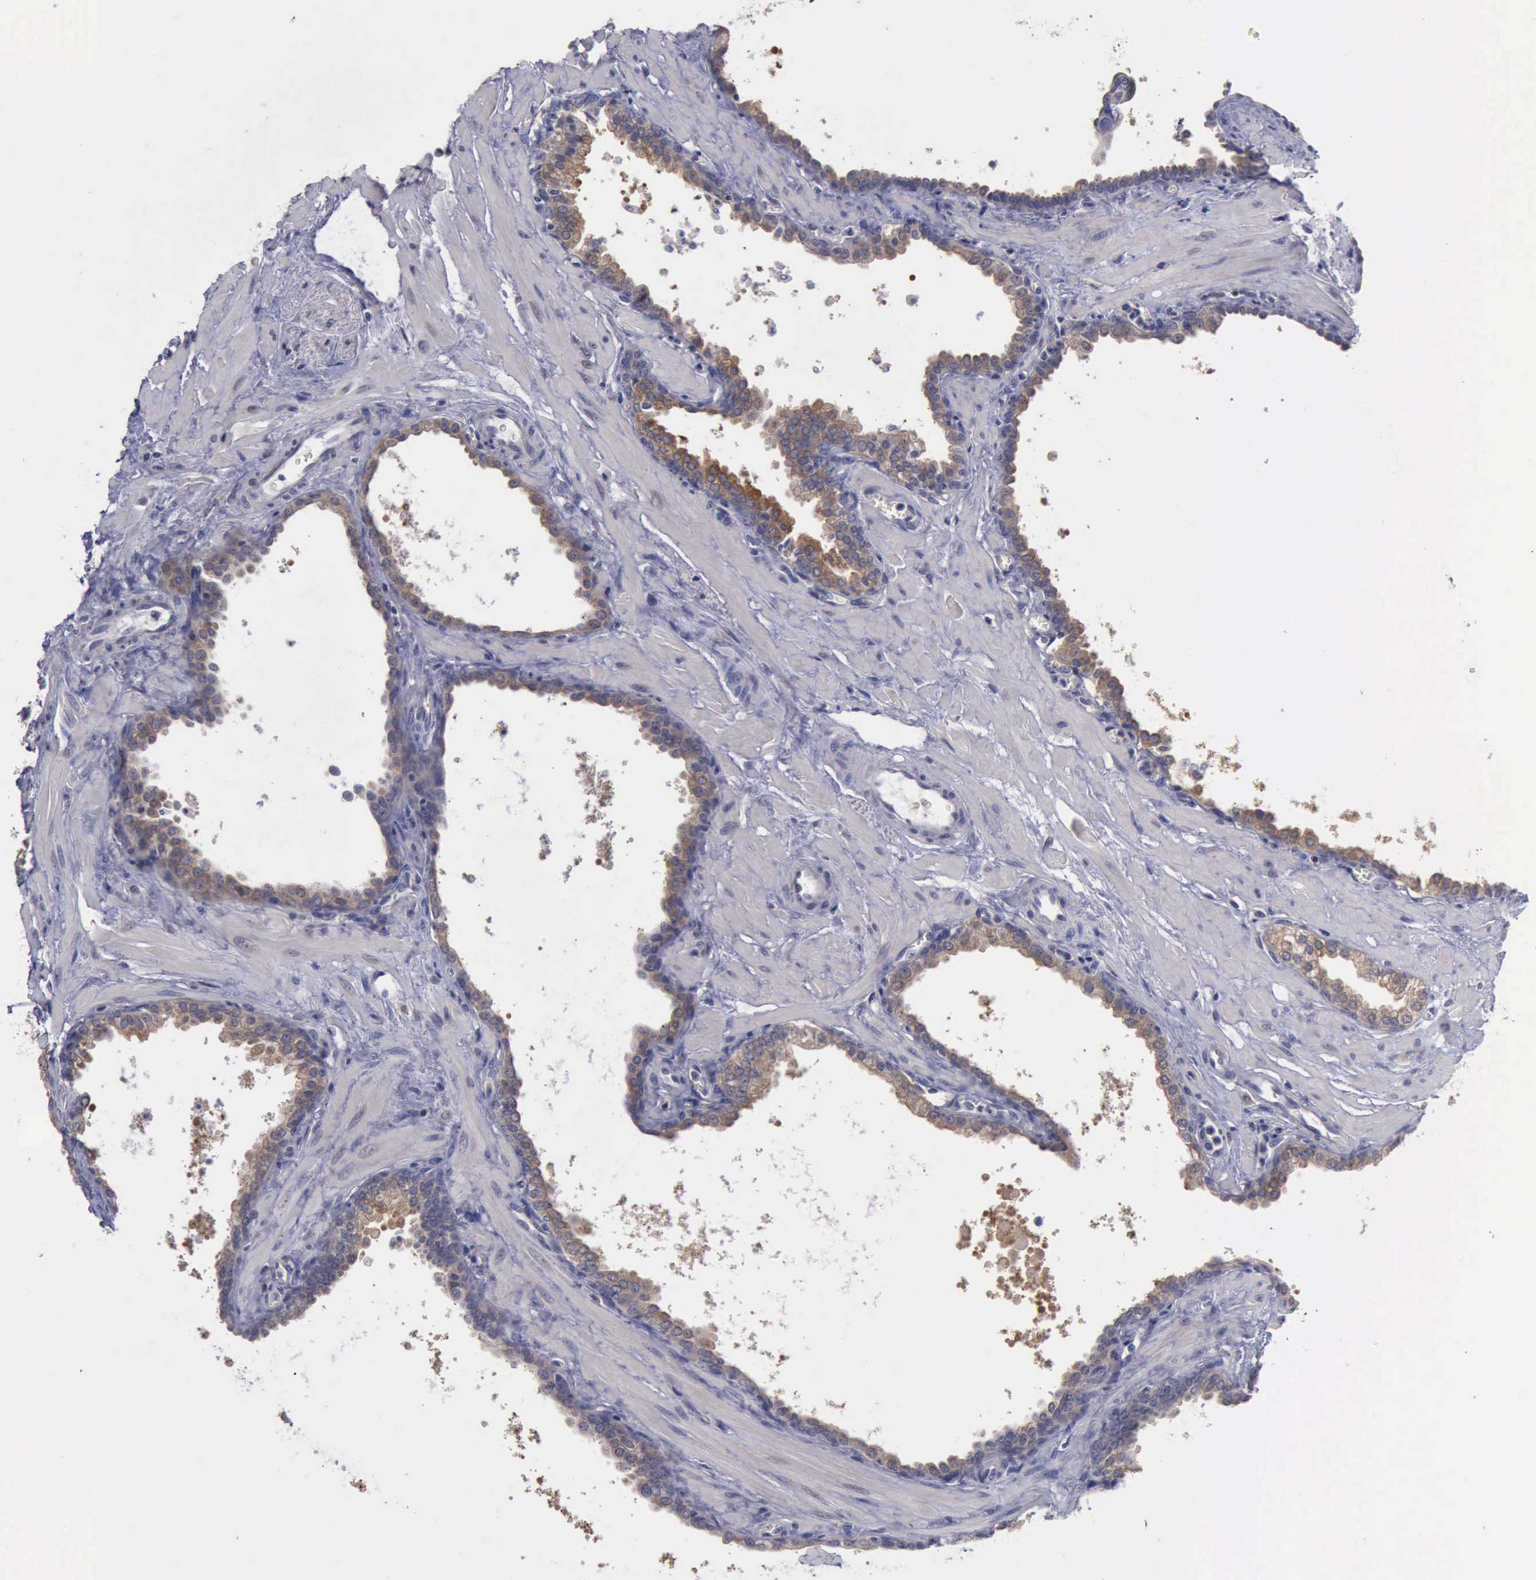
{"staining": {"intensity": "moderate", "quantity": ">75%", "location": "cytoplasmic/membranous"}, "tissue": "prostate", "cell_type": "Glandular cells", "image_type": "normal", "snomed": [{"axis": "morphology", "description": "Normal tissue, NOS"}, {"axis": "topography", "description": "Prostate"}], "caption": "Benign prostate shows moderate cytoplasmic/membranous positivity in about >75% of glandular cells, visualized by immunohistochemistry. The staining was performed using DAB, with brown indicating positive protein expression. Nuclei are stained blue with hematoxylin.", "gene": "PHKA1", "patient": {"sex": "male", "age": 60}}